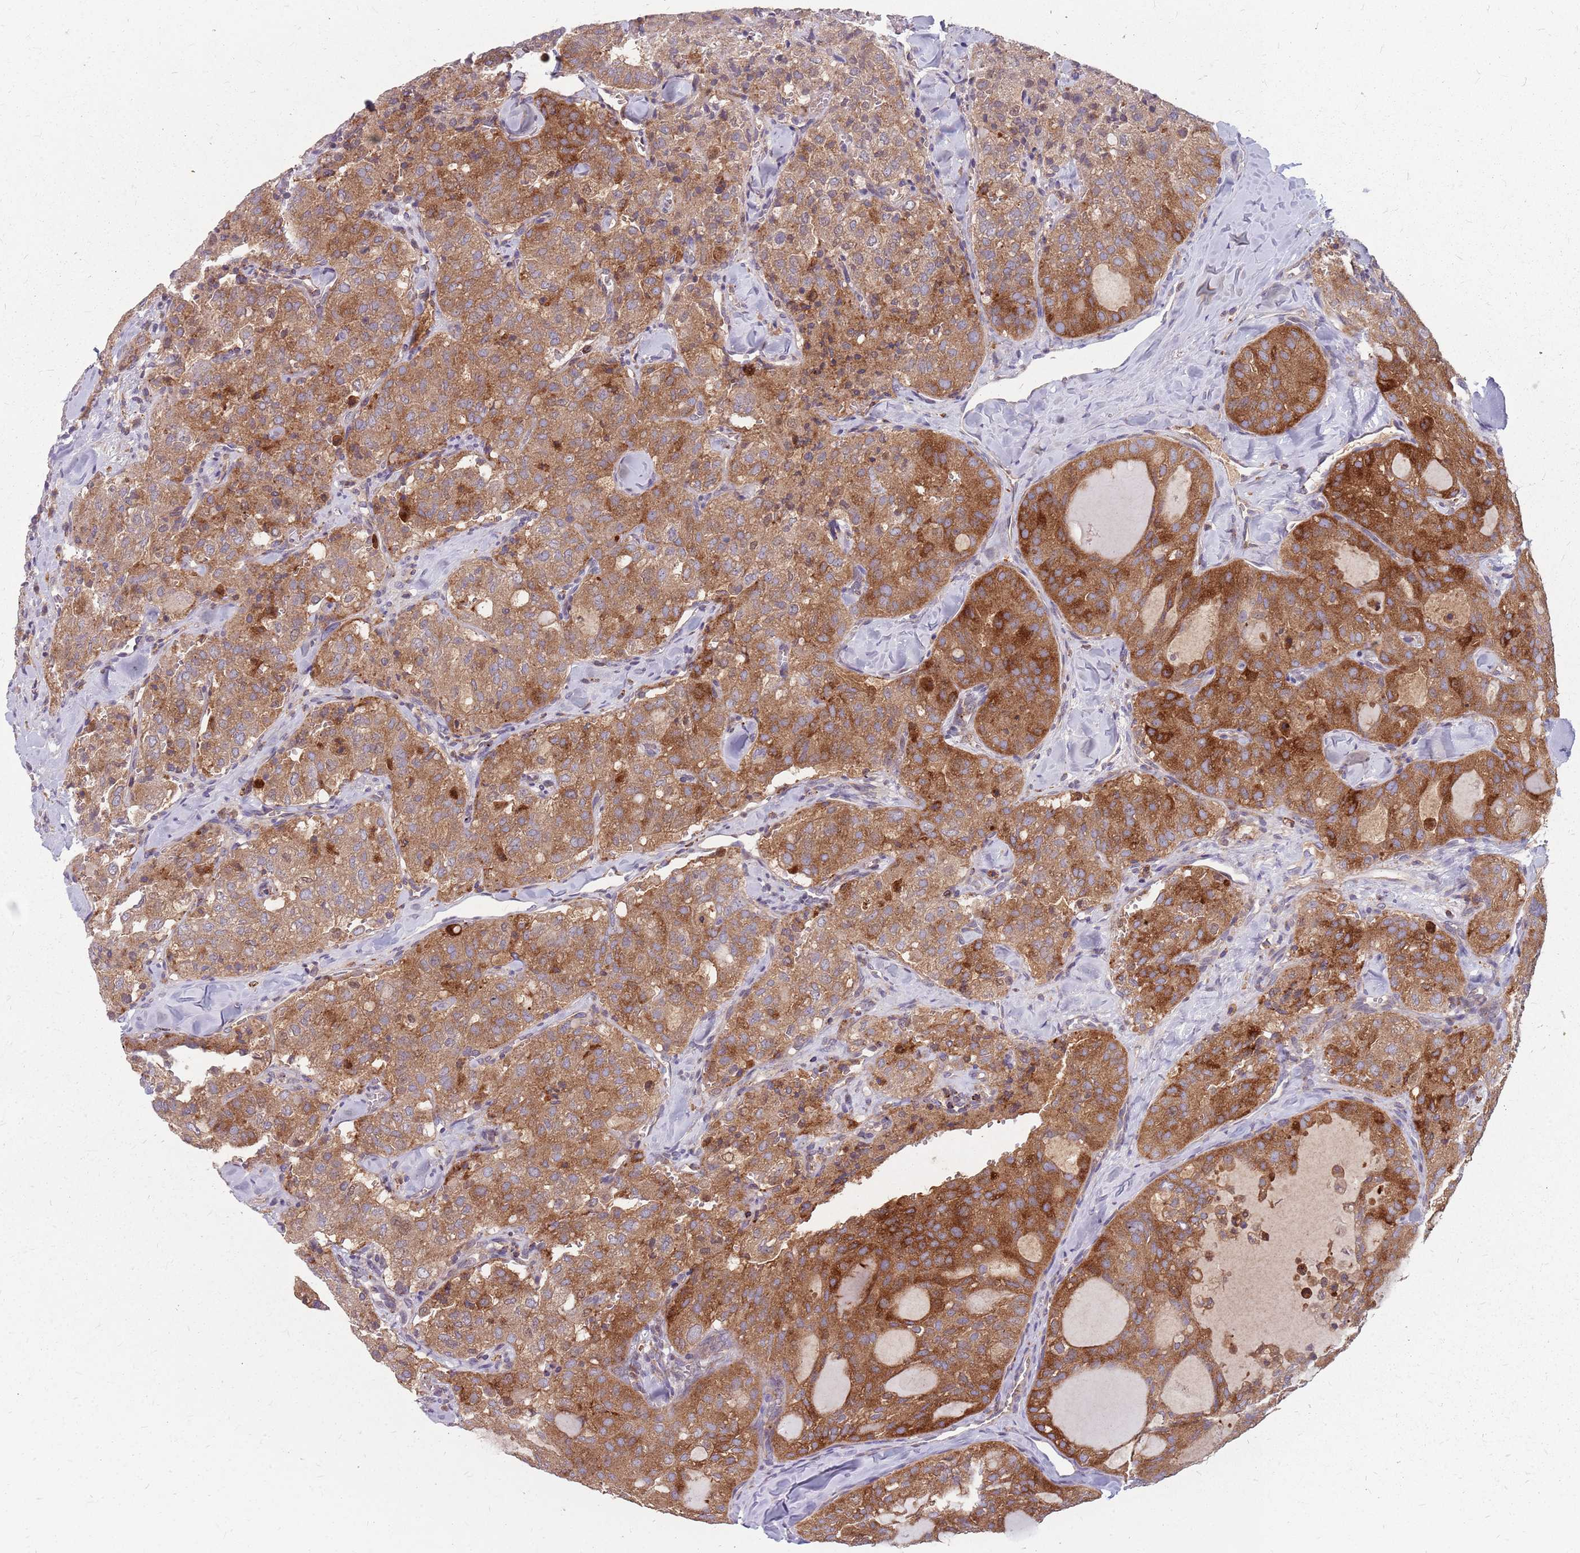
{"staining": {"intensity": "moderate", "quantity": ">75%", "location": "cytoplasmic/membranous"}, "tissue": "thyroid cancer", "cell_type": "Tumor cells", "image_type": "cancer", "snomed": [{"axis": "morphology", "description": "Follicular adenoma carcinoma, NOS"}, {"axis": "topography", "description": "Thyroid gland"}], "caption": "Moderate cytoplasmic/membranous protein expression is identified in approximately >75% of tumor cells in thyroid cancer.", "gene": "NME4", "patient": {"sex": "male", "age": 75}}